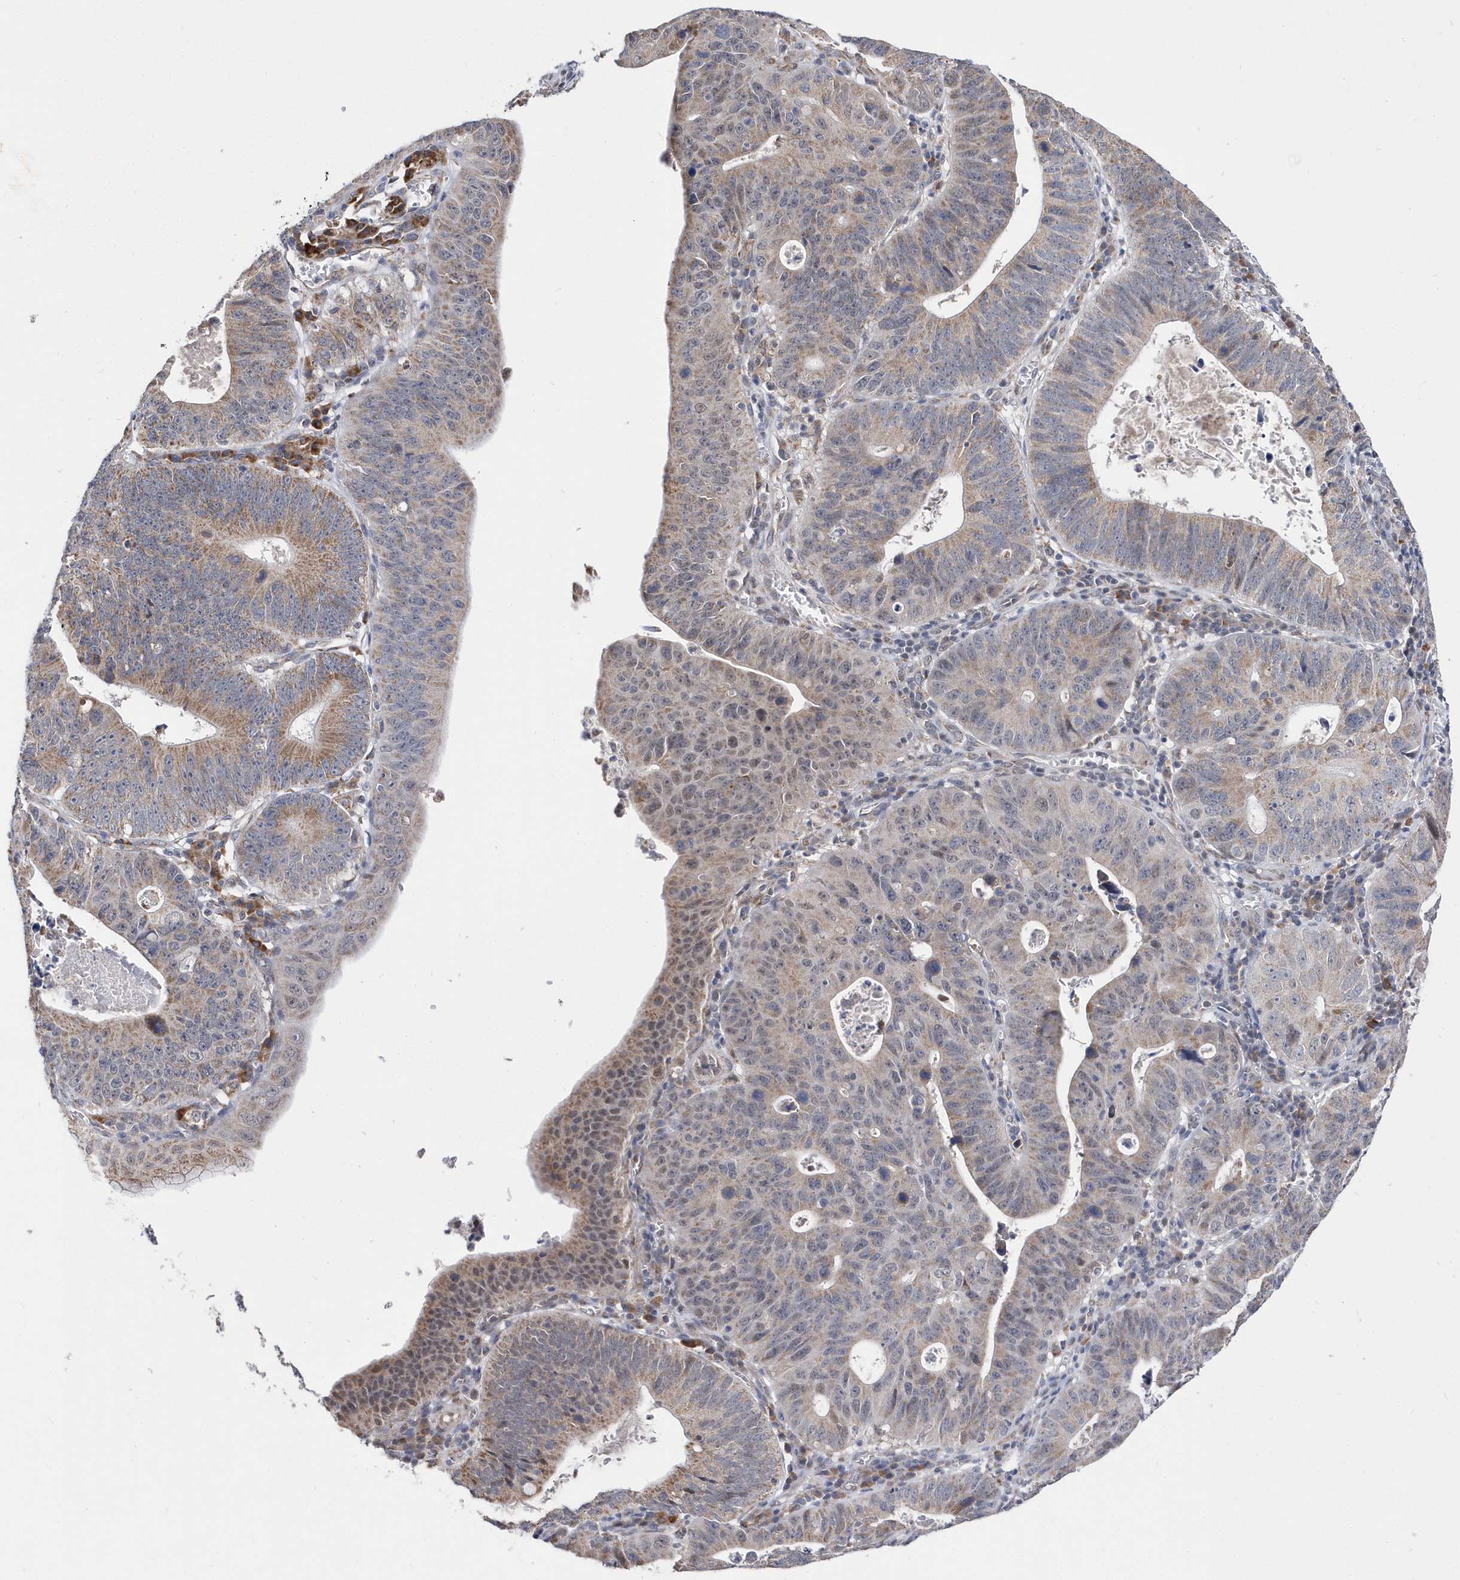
{"staining": {"intensity": "moderate", "quantity": "25%-75%", "location": "cytoplasmic/membranous"}, "tissue": "stomach cancer", "cell_type": "Tumor cells", "image_type": "cancer", "snomed": [{"axis": "morphology", "description": "Adenocarcinoma, NOS"}, {"axis": "topography", "description": "Stomach"}], "caption": "Approximately 25%-75% of tumor cells in stomach cancer (adenocarcinoma) show moderate cytoplasmic/membranous protein positivity as visualized by brown immunohistochemical staining.", "gene": "SPATA5", "patient": {"sex": "male", "age": 59}}